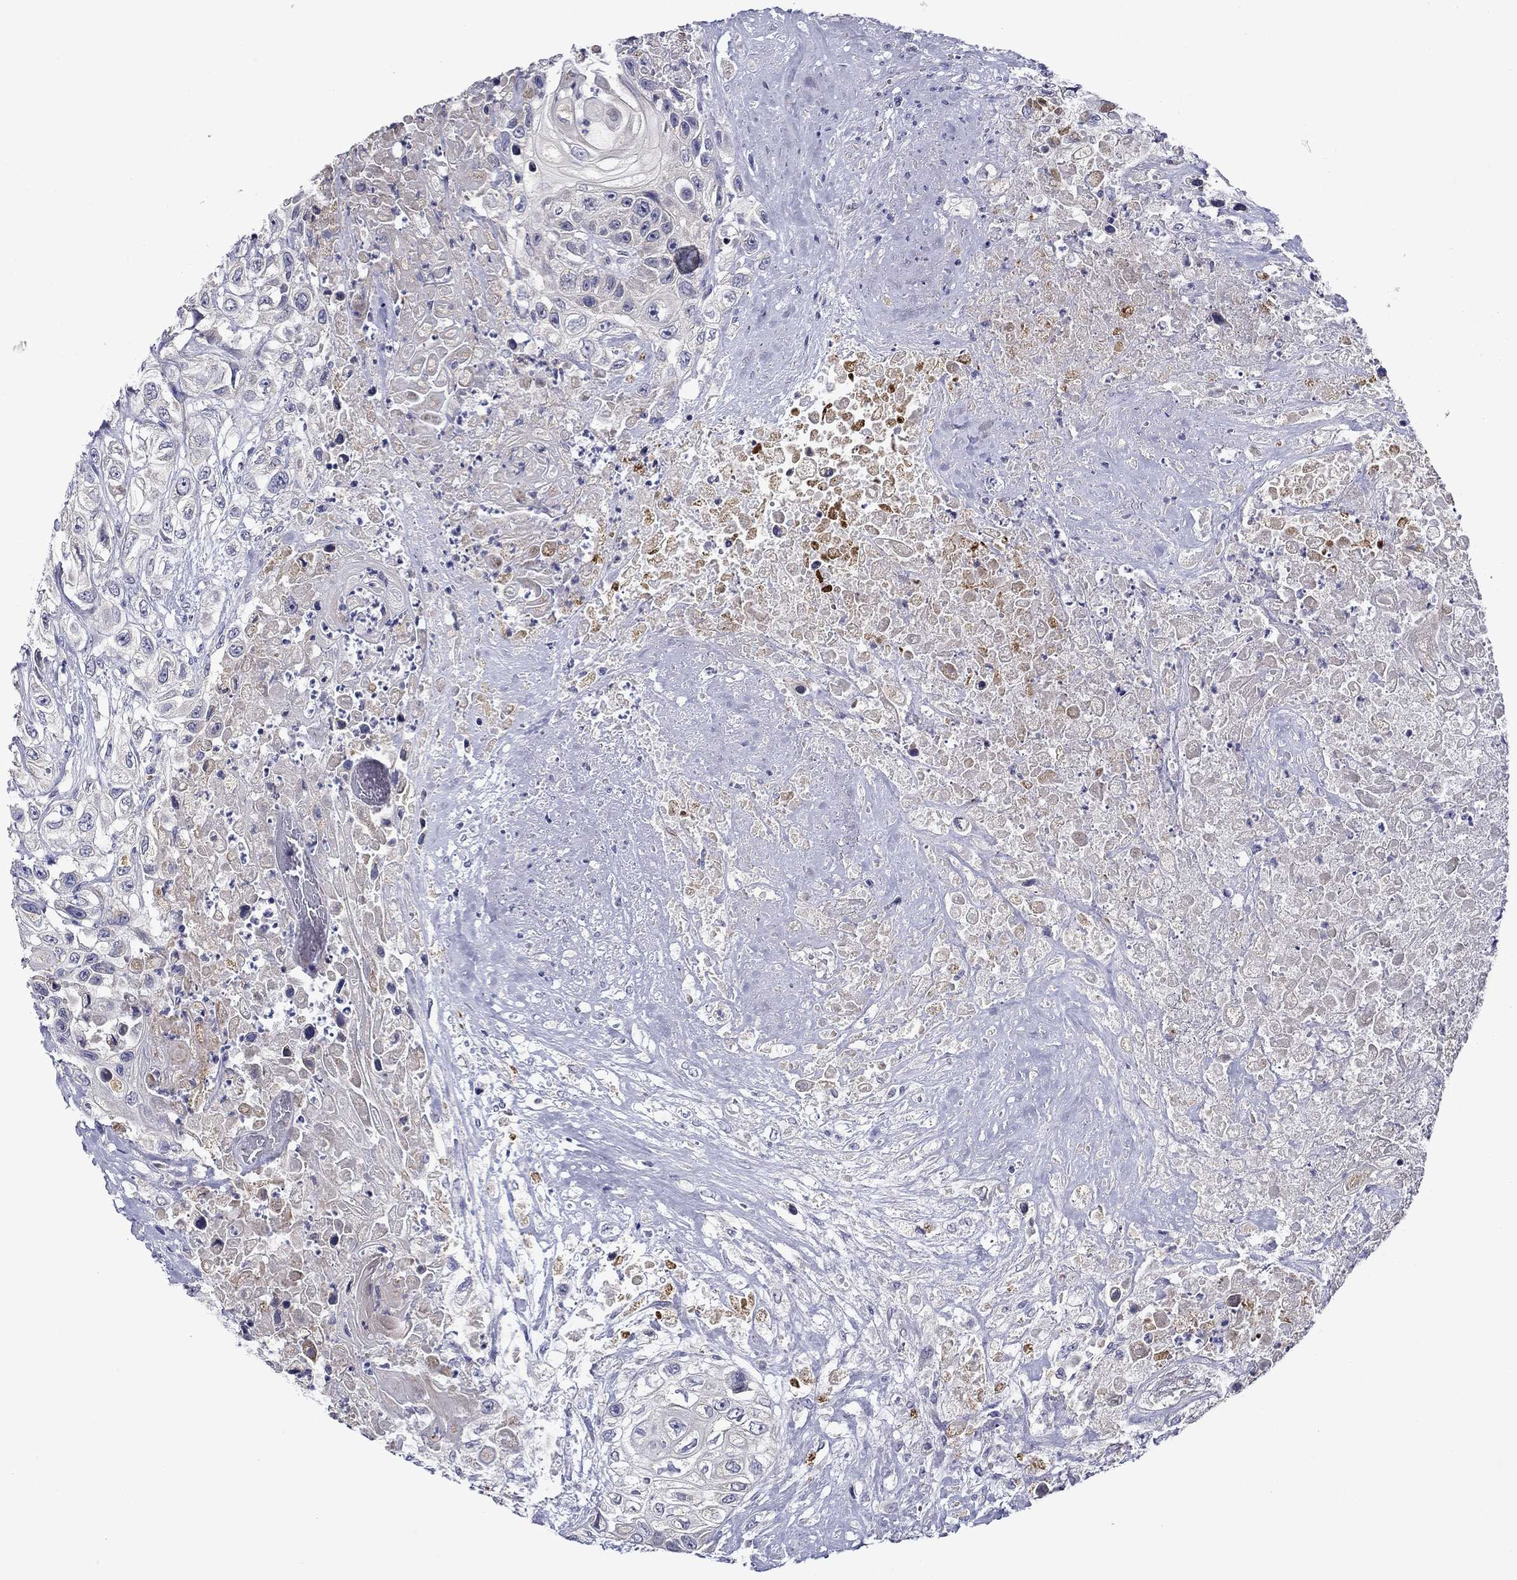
{"staining": {"intensity": "negative", "quantity": "none", "location": "none"}, "tissue": "urothelial cancer", "cell_type": "Tumor cells", "image_type": "cancer", "snomed": [{"axis": "morphology", "description": "Urothelial carcinoma, High grade"}, {"axis": "topography", "description": "Urinary bladder"}], "caption": "Urothelial cancer was stained to show a protein in brown. There is no significant positivity in tumor cells.", "gene": "SPATA7", "patient": {"sex": "female", "age": 56}}